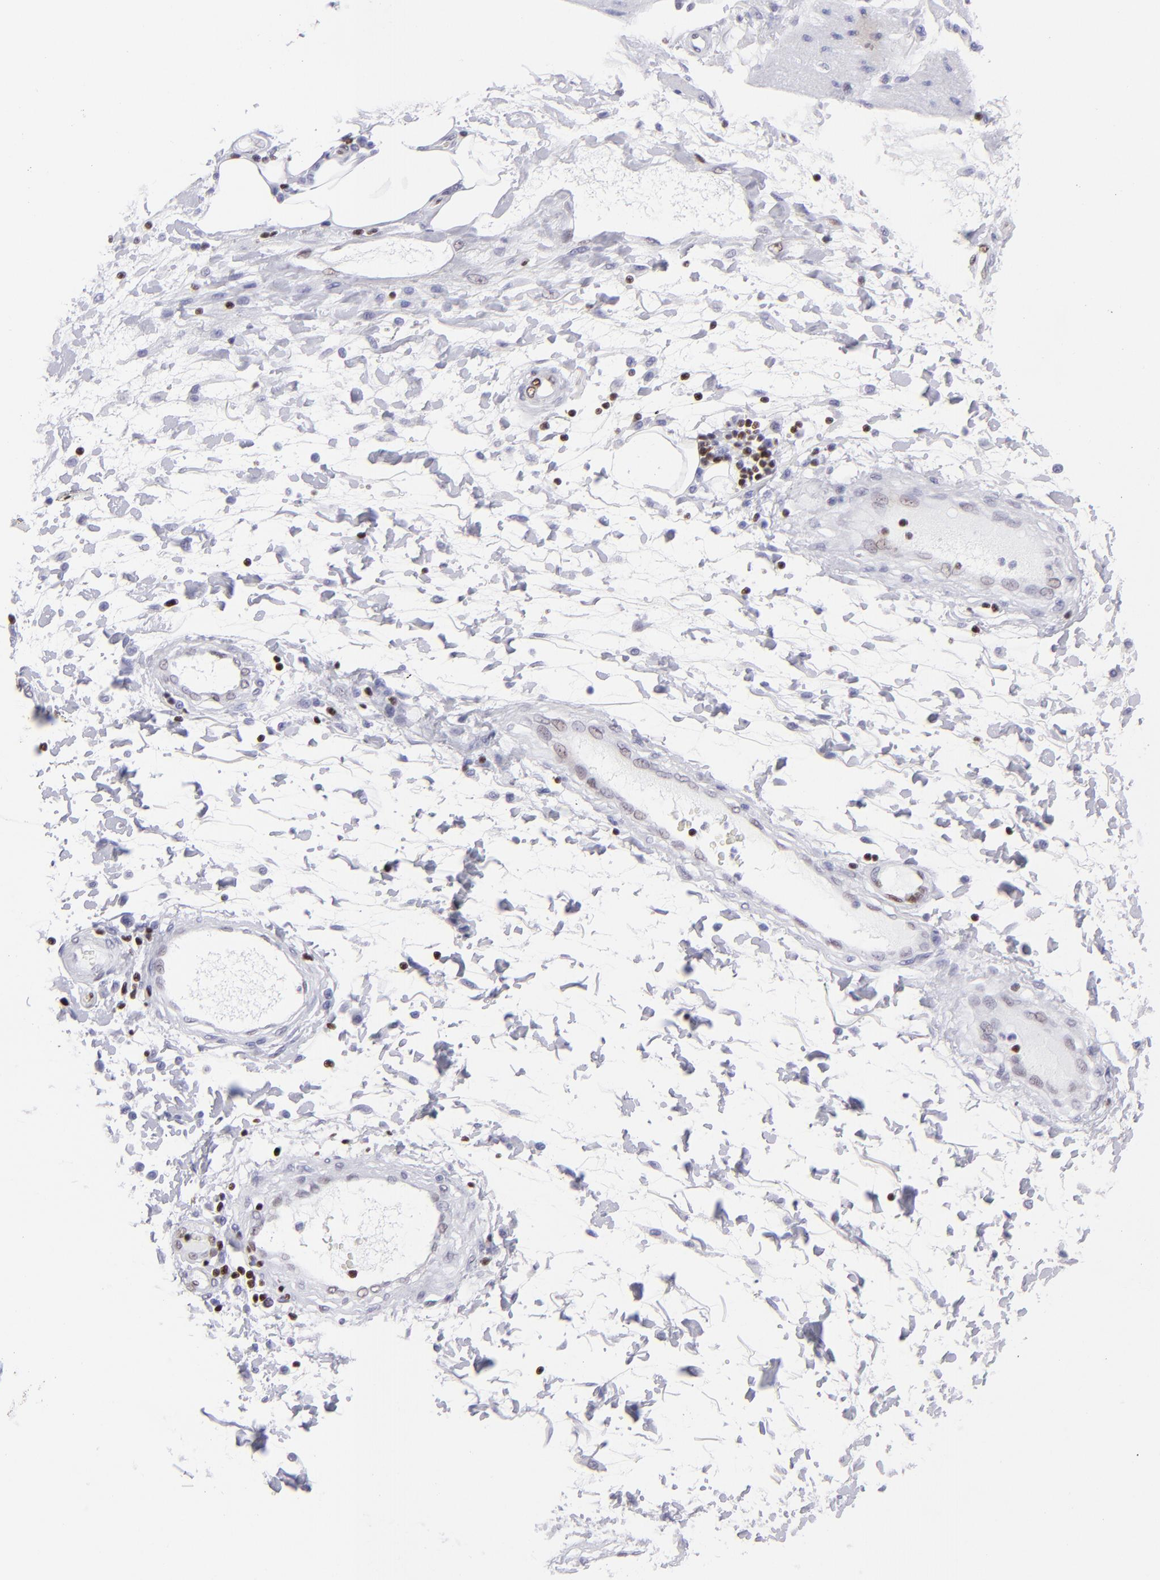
{"staining": {"intensity": "negative", "quantity": "none", "location": "none"}, "tissue": "stomach cancer", "cell_type": "Tumor cells", "image_type": "cancer", "snomed": [{"axis": "morphology", "description": "Adenocarcinoma, NOS"}, {"axis": "topography", "description": "Pancreas"}, {"axis": "topography", "description": "Stomach, upper"}], "caption": "Immunohistochemical staining of adenocarcinoma (stomach) exhibits no significant staining in tumor cells.", "gene": "ETS1", "patient": {"sex": "male", "age": 77}}